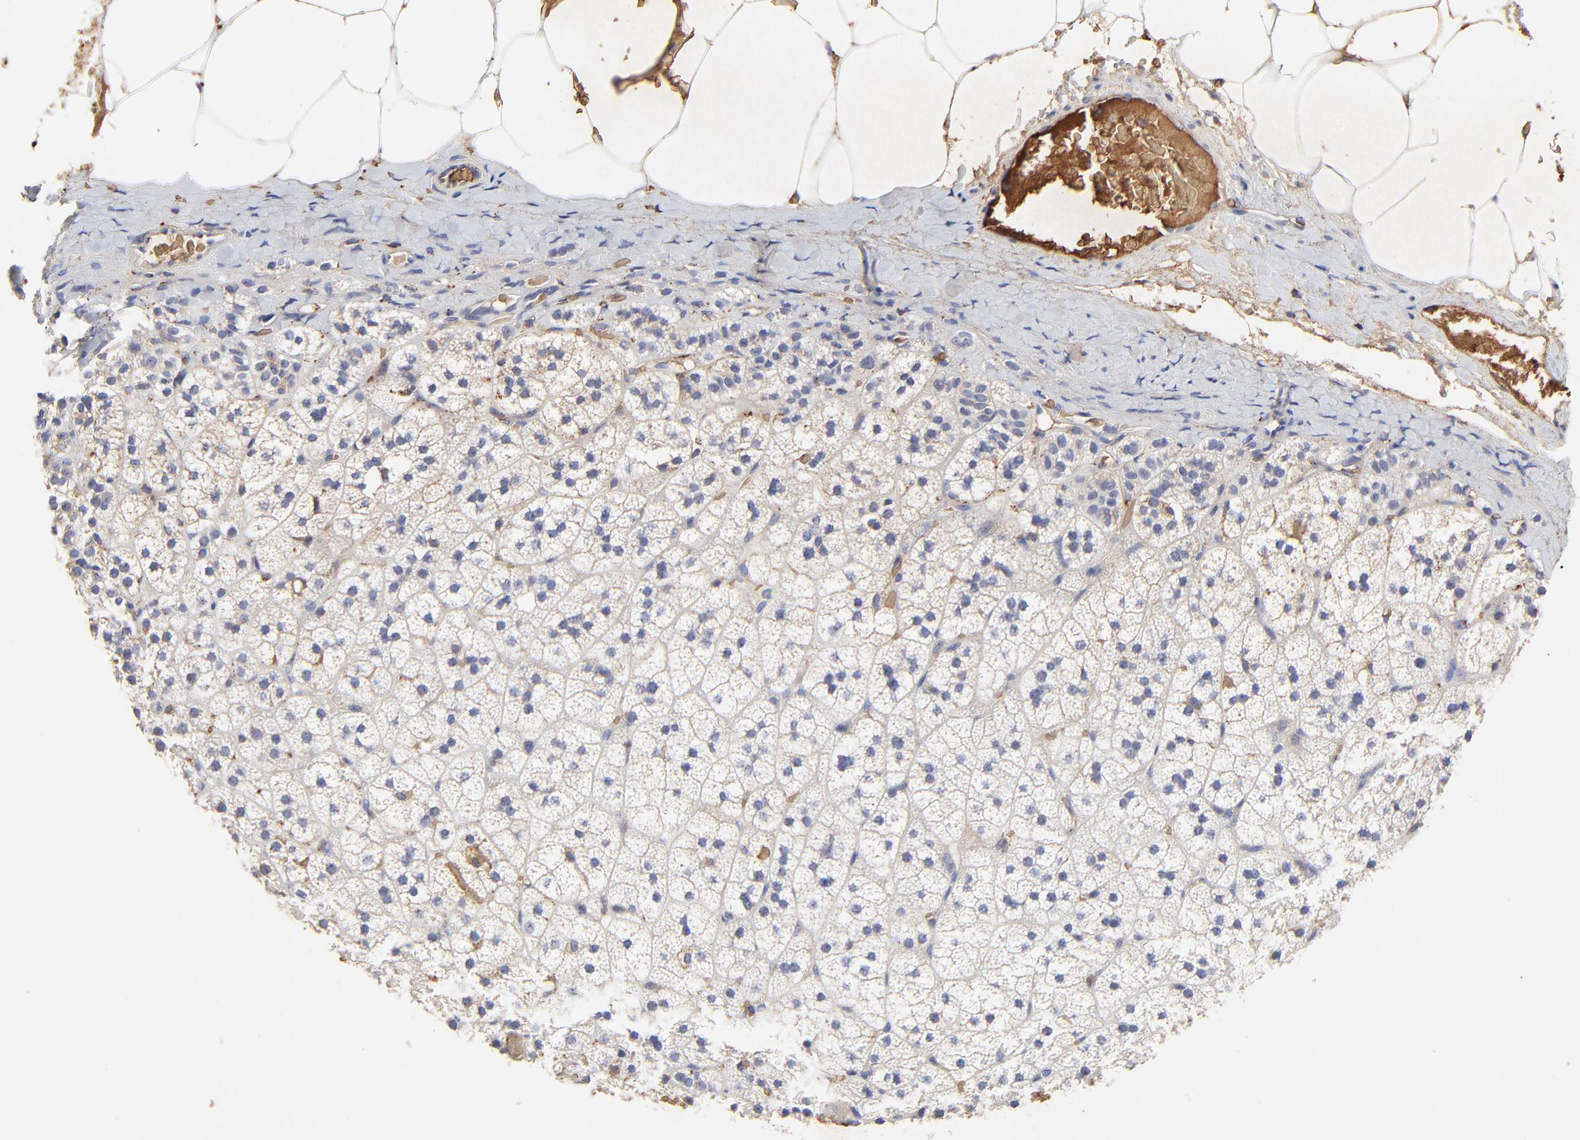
{"staining": {"intensity": "weak", "quantity": "<25%", "location": "cytoplasmic/membranous"}, "tissue": "adrenal gland", "cell_type": "Glandular cells", "image_type": "normal", "snomed": [{"axis": "morphology", "description": "Normal tissue, NOS"}, {"axis": "topography", "description": "Adrenal gland"}], "caption": "This is an immunohistochemistry (IHC) image of normal human adrenal gland. There is no expression in glandular cells.", "gene": "PAG1", "patient": {"sex": "male", "age": 35}}